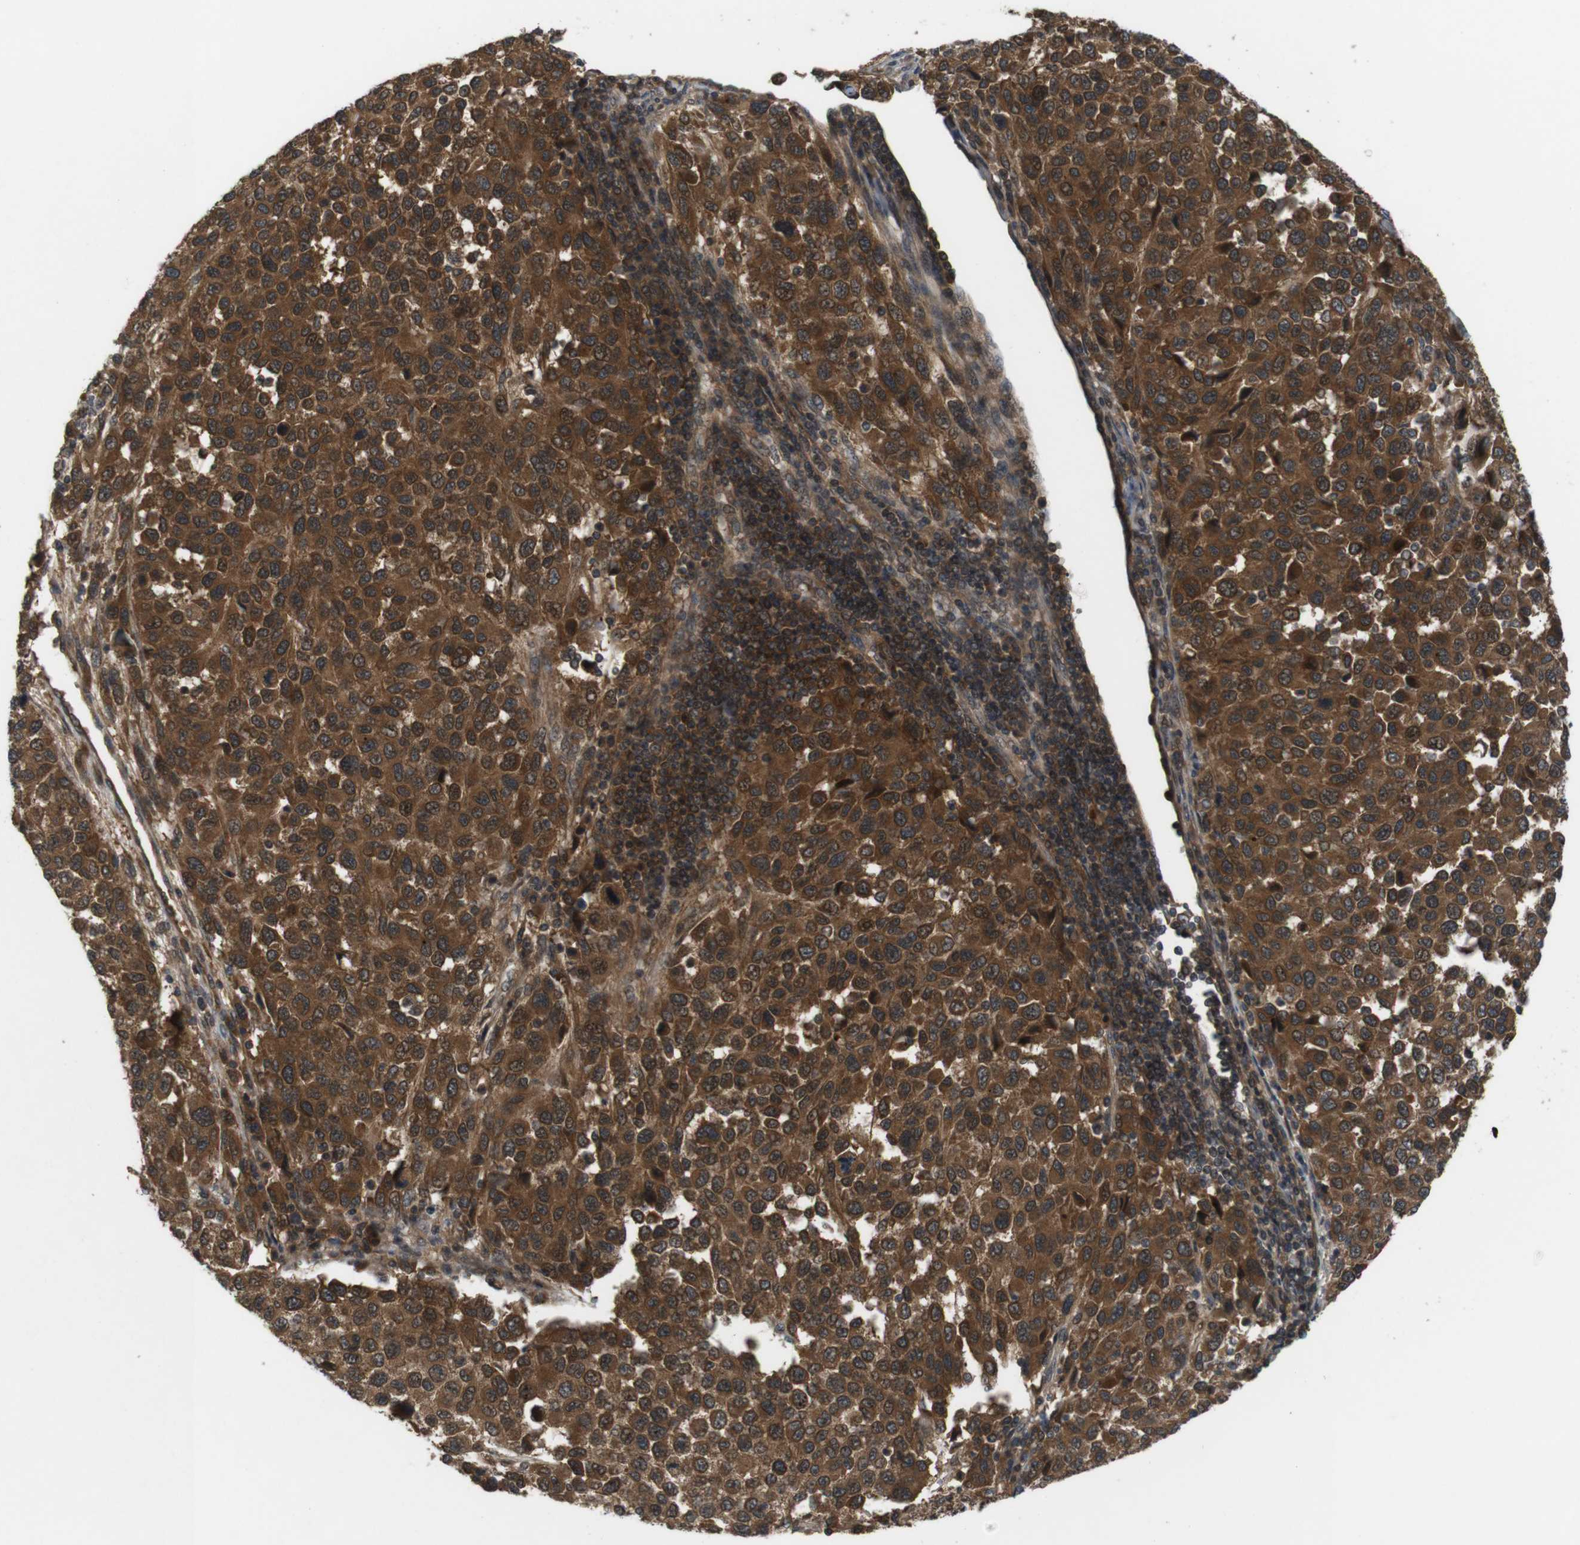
{"staining": {"intensity": "strong", "quantity": ">75%", "location": "cytoplasmic/membranous,nuclear"}, "tissue": "melanoma", "cell_type": "Tumor cells", "image_type": "cancer", "snomed": [{"axis": "morphology", "description": "Malignant melanoma, Metastatic site"}, {"axis": "topography", "description": "Lymph node"}], "caption": "Protein analysis of malignant melanoma (metastatic site) tissue demonstrates strong cytoplasmic/membranous and nuclear staining in about >75% of tumor cells.", "gene": "NFKBIE", "patient": {"sex": "male", "age": 61}}